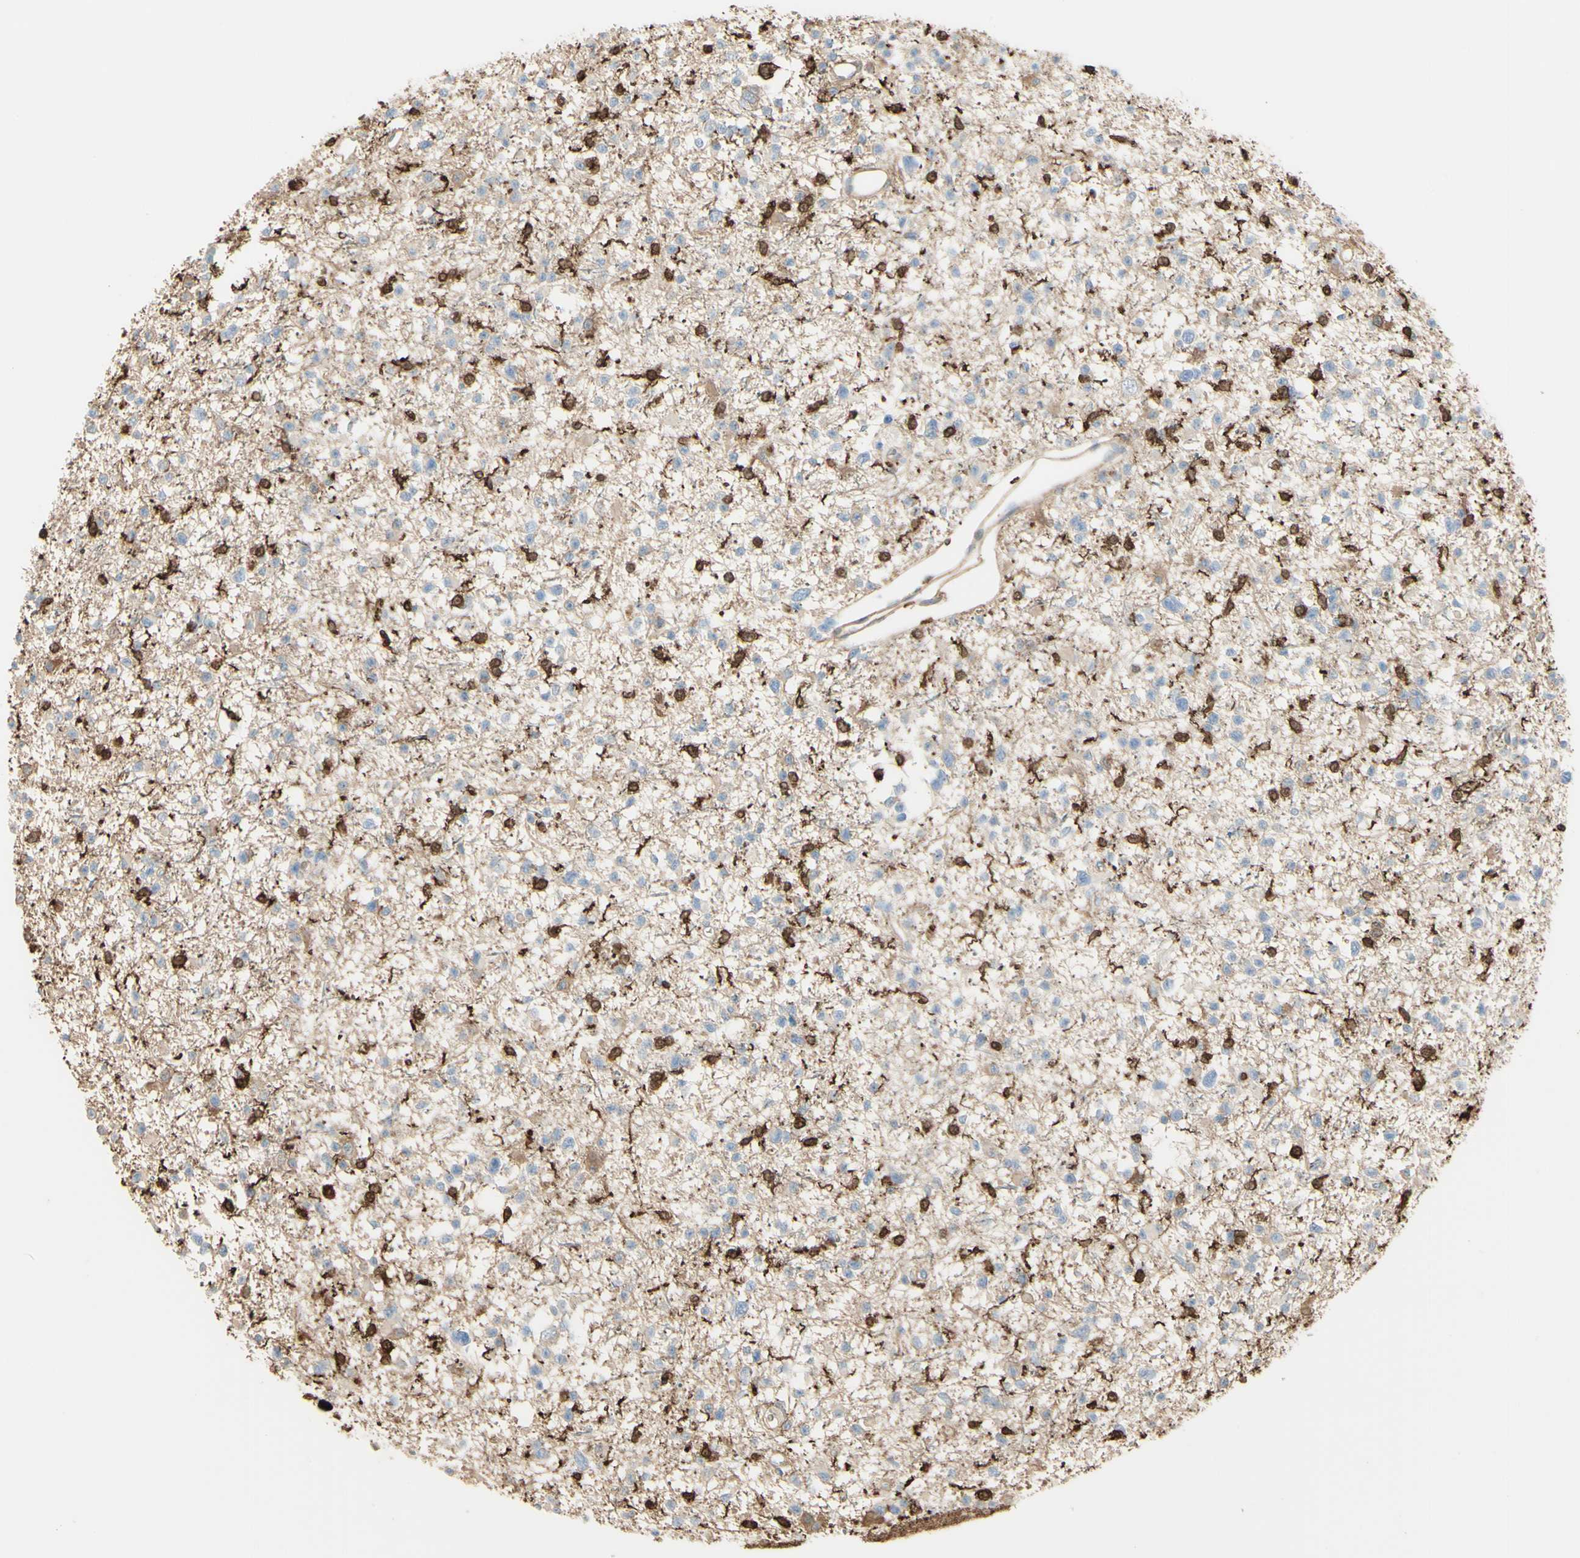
{"staining": {"intensity": "weak", "quantity": "<25%", "location": "cytoplasmic/membranous"}, "tissue": "glioma", "cell_type": "Tumor cells", "image_type": "cancer", "snomed": [{"axis": "morphology", "description": "Glioma, malignant, Low grade"}, {"axis": "topography", "description": "Brain"}], "caption": "This is an immunohistochemistry (IHC) micrograph of glioma. There is no staining in tumor cells.", "gene": "GSN", "patient": {"sex": "female", "age": 22}}